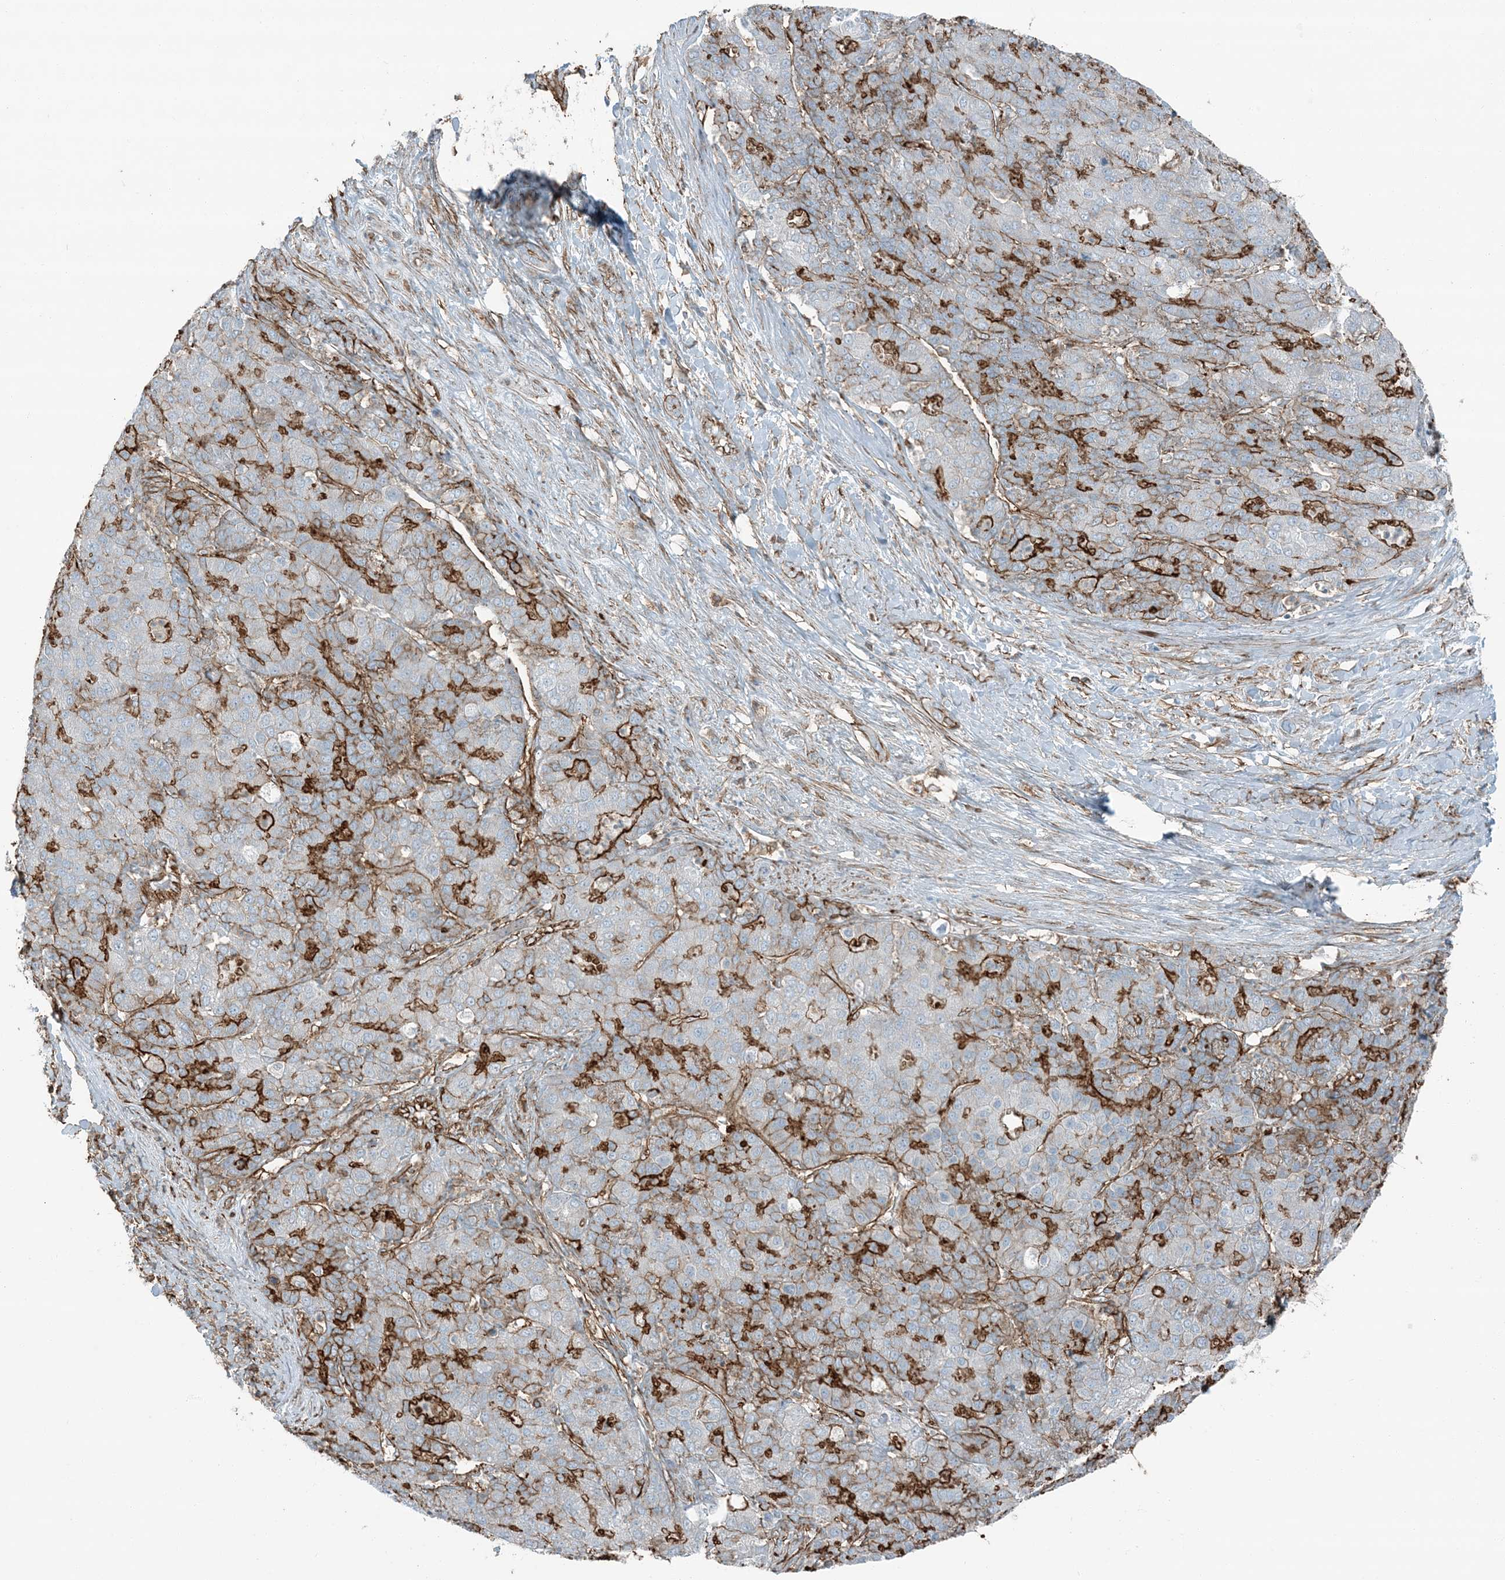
{"staining": {"intensity": "strong", "quantity": "<25%", "location": "cytoplasmic/membranous"}, "tissue": "liver cancer", "cell_type": "Tumor cells", "image_type": "cancer", "snomed": [{"axis": "morphology", "description": "Carcinoma, Hepatocellular, NOS"}, {"axis": "topography", "description": "Liver"}], "caption": "IHC histopathology image of neoplastic tissue: liver hepatocellular carcinoma stained using immunohistochemistry shows medium levels of strong protein expression localized specifically in the cytoplasmic/membranous of tumor cells, appearing as a cytoplasmic/membranous brown color.", "gene": "APOBEC3C", "patient": {"sex": "male", "age": 65}}